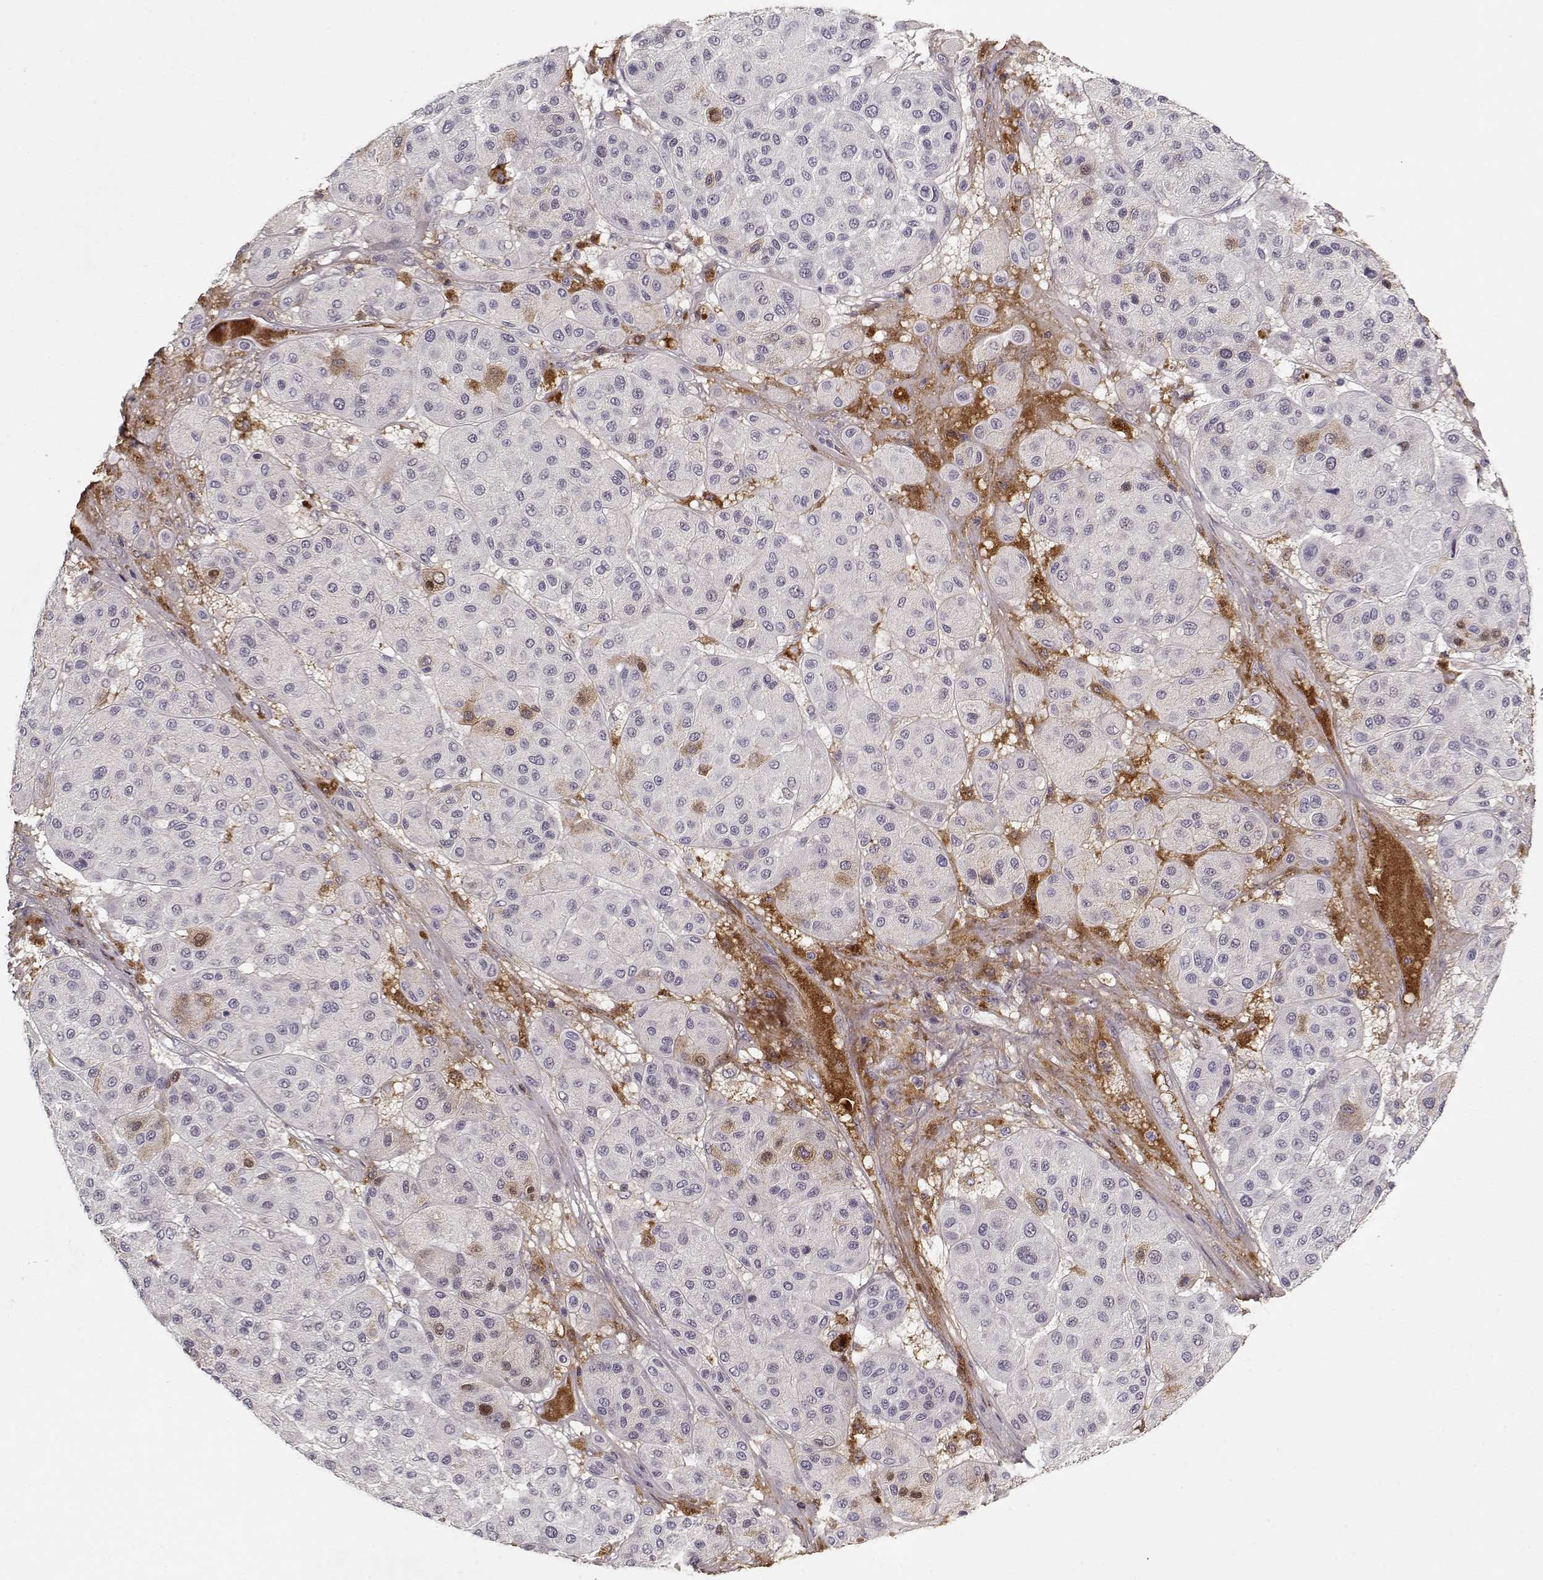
{"staining": {"intensity": "negative", "quantity": "none", "location": "none"}, "tissue": "melanoma", "cell_type": "Tumor cells", "image_type": "cancer", "snomed": [{"axis": "morphology", "description": "Malignant melanoma, Metastatic site"}, {"axis": "topography", "description": "Smooth muscle"}], "caption": "Tumor cells are negative for brown protein staining in melanoma.", "gene": "LUM", "patient": {"sex": "male", "age": 41}}